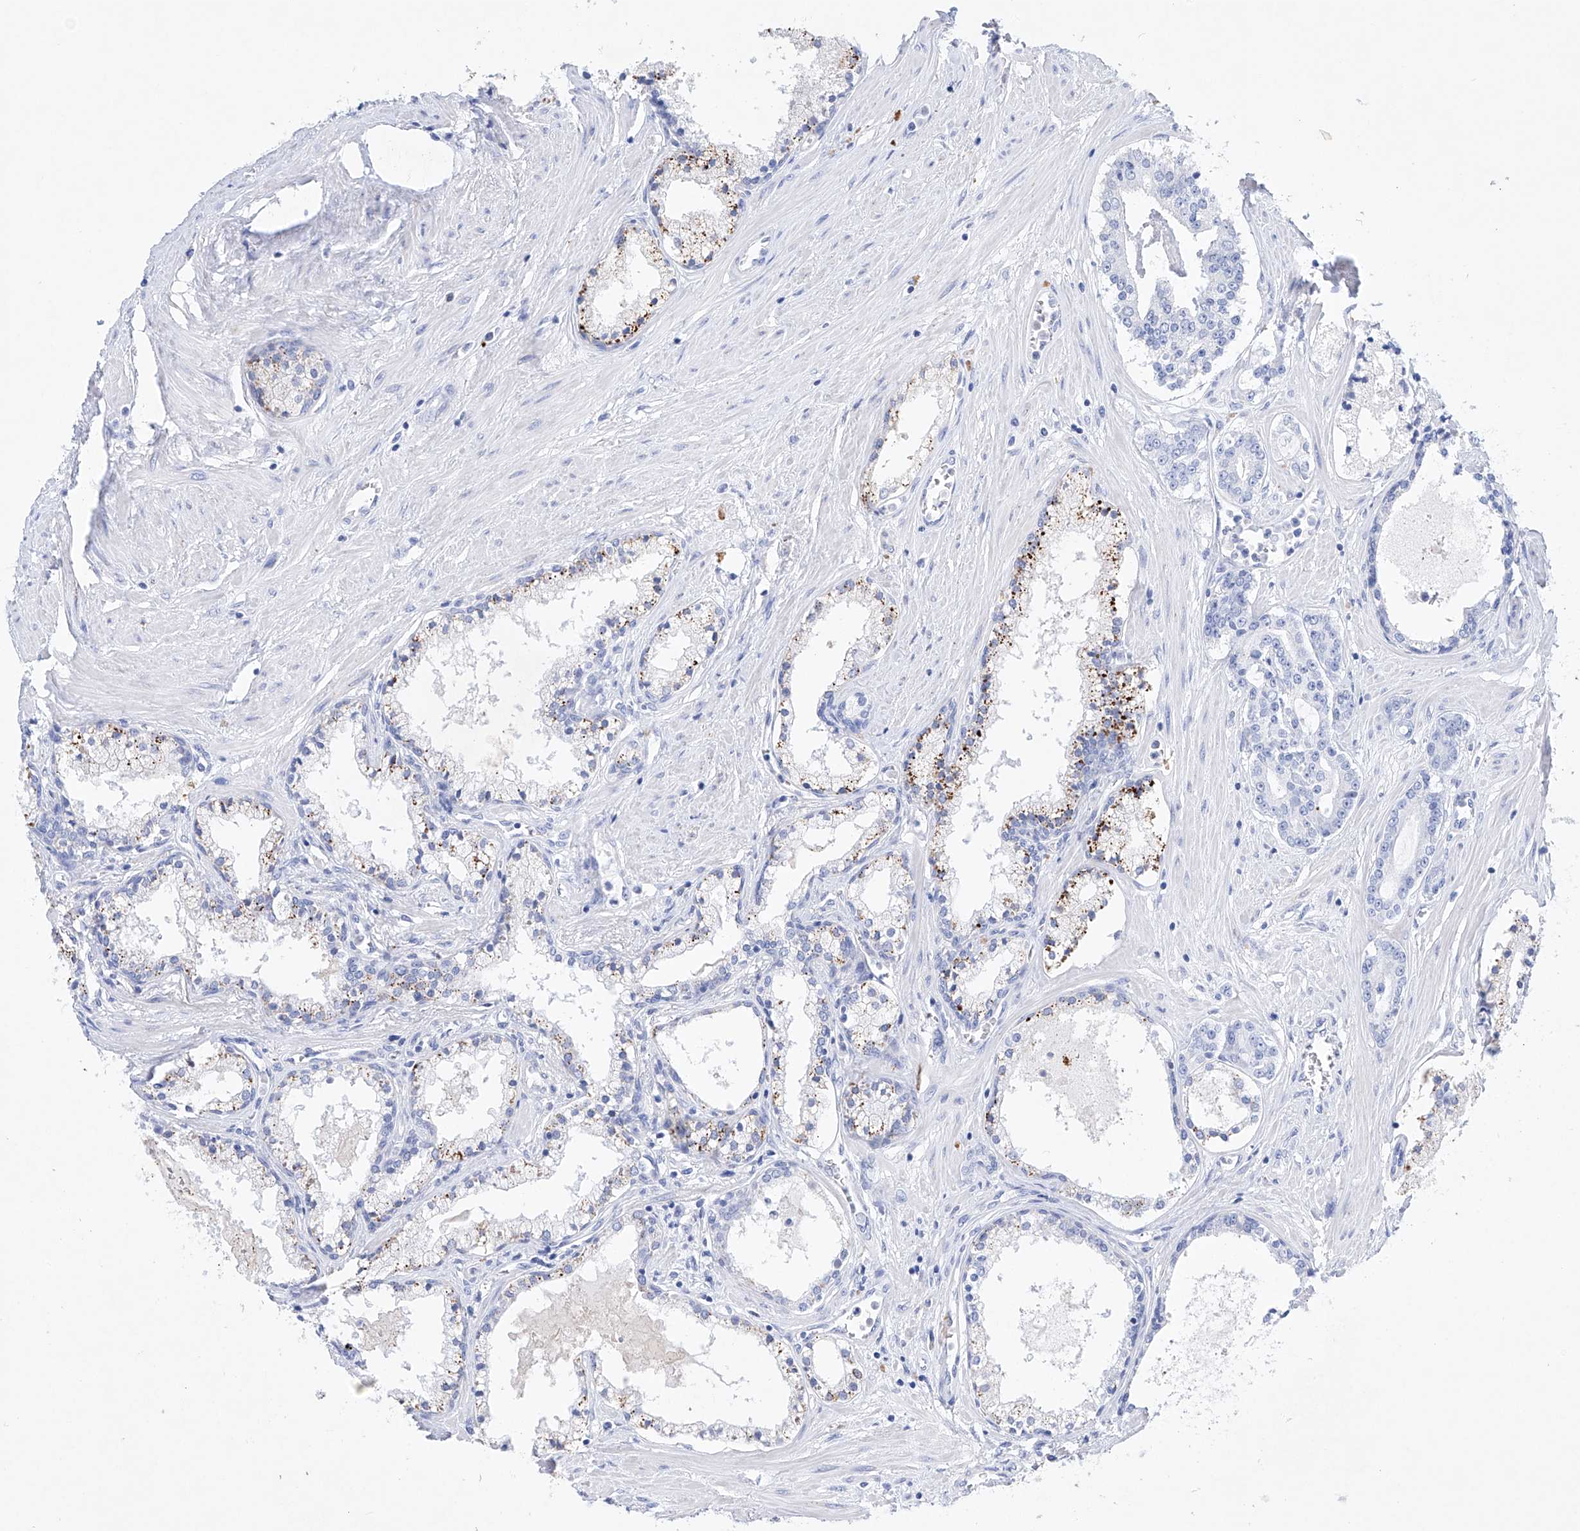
{"staining": {"intensity": "negative", "quantity": "none", "location": "none"}, "tissue": "prostate cancer", "cell_type": "Tumor cells", "image_type": "cancer", "snomed": [{"axis": "morphology", "description": "Adenocarcinoma, High grade"}, {"axis": "topography", "description": "Prostate"}], "caption": "There is no significant expression in tumor cells of prostate cancer (high-grade adenocarcinoma).", "gene": "LURAP1", "patient": {"sex": "male", "age": 58}}